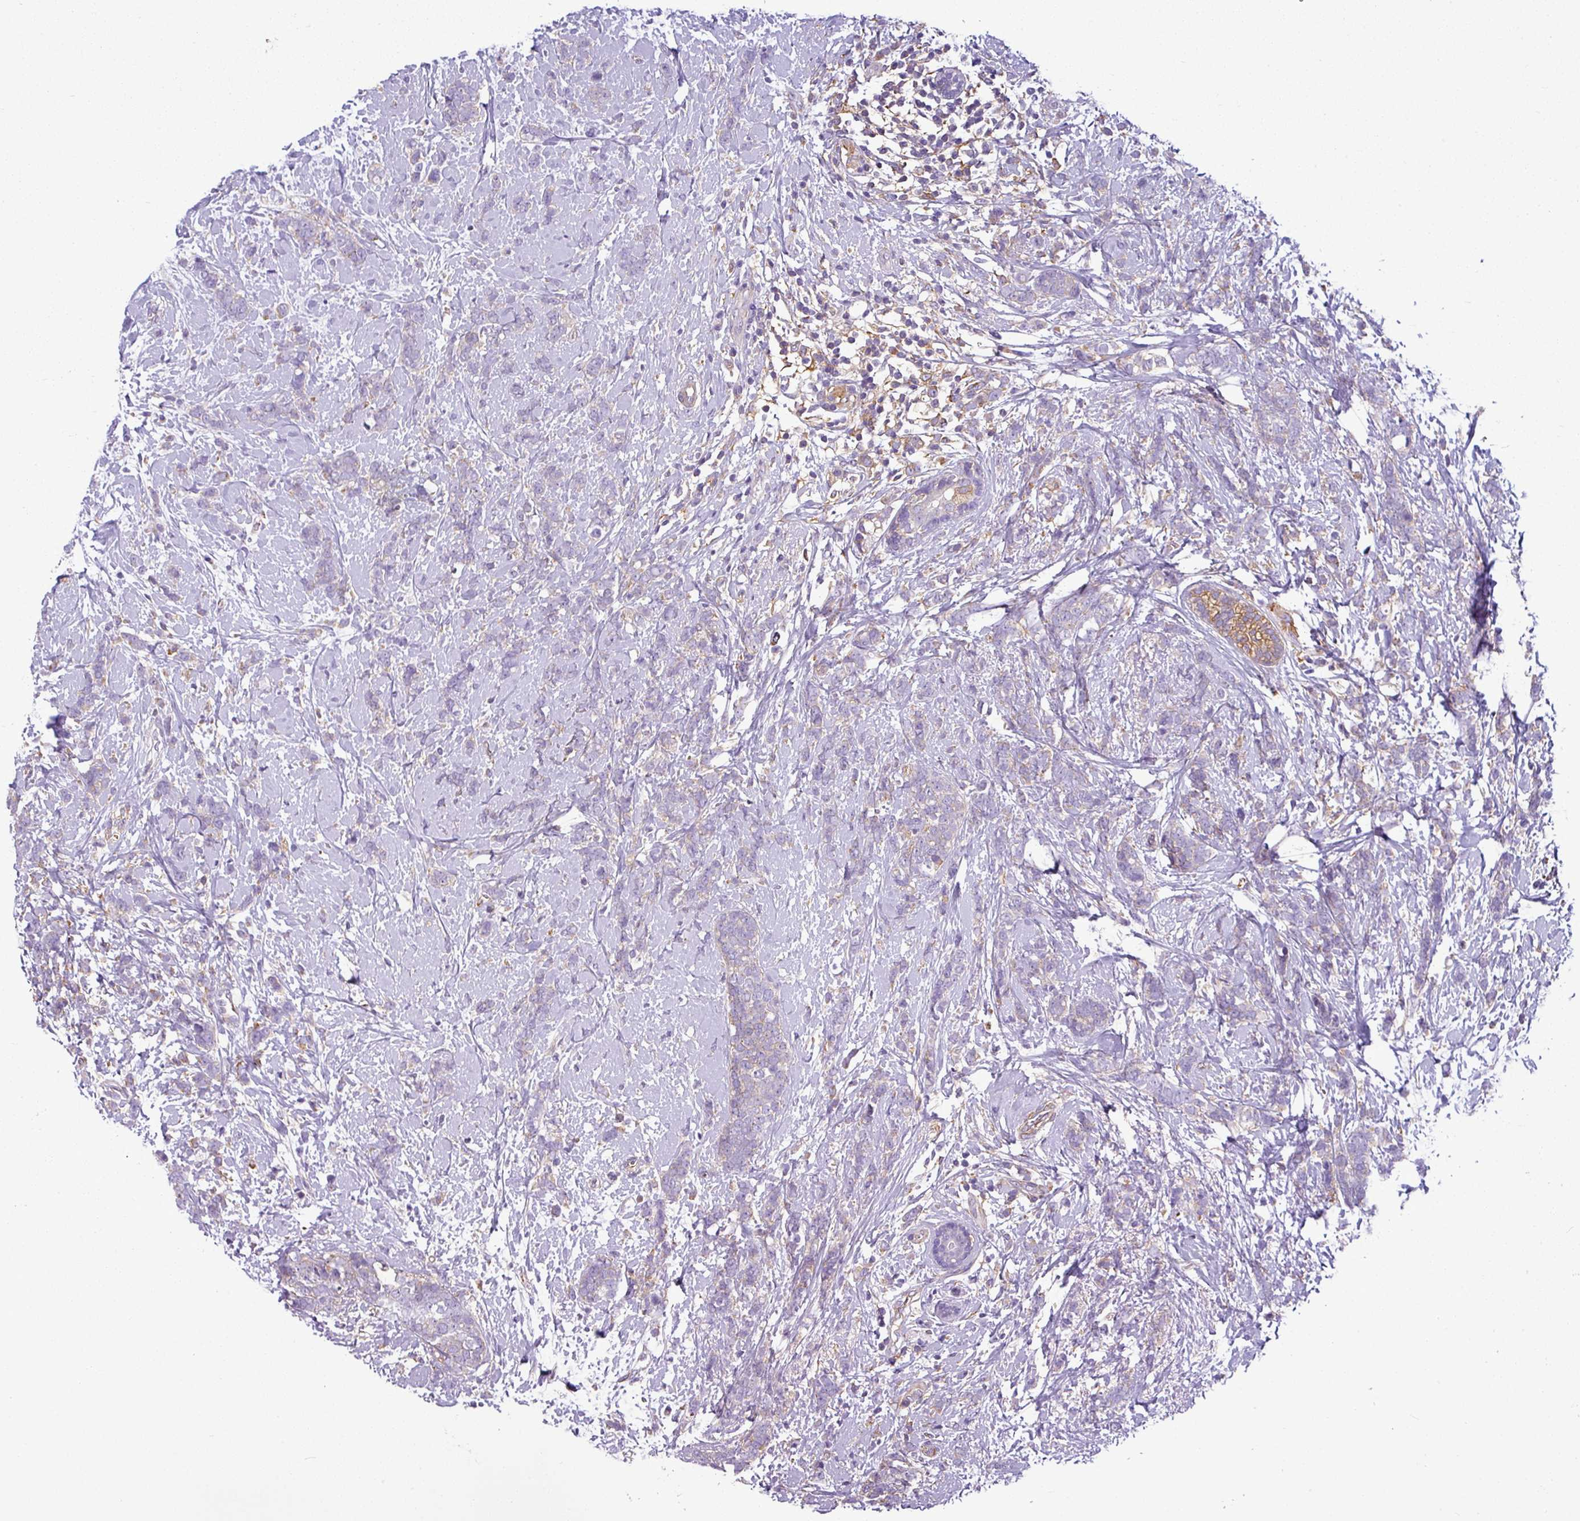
{"staining": {"intensity": "weak", "quantity": "<25%", "location": "cytoplasmic/membranous"}, "tissue": "breast cancer", "cell_type": "Tumor cells", "image_type": "cancer", "snomed": [{"axis": "morphology", "description": "Lobular carcinoma"}, {"axis": "topography", "description": "Breast"}], "caption": "Breast cancer (lobular carcinoma) stained for a protein using immunohistochemistry (IHC) demonstrates no expression tumor cells.", "gene": "XNDC1N", "patient": {"sex": "female", "age": 58}}